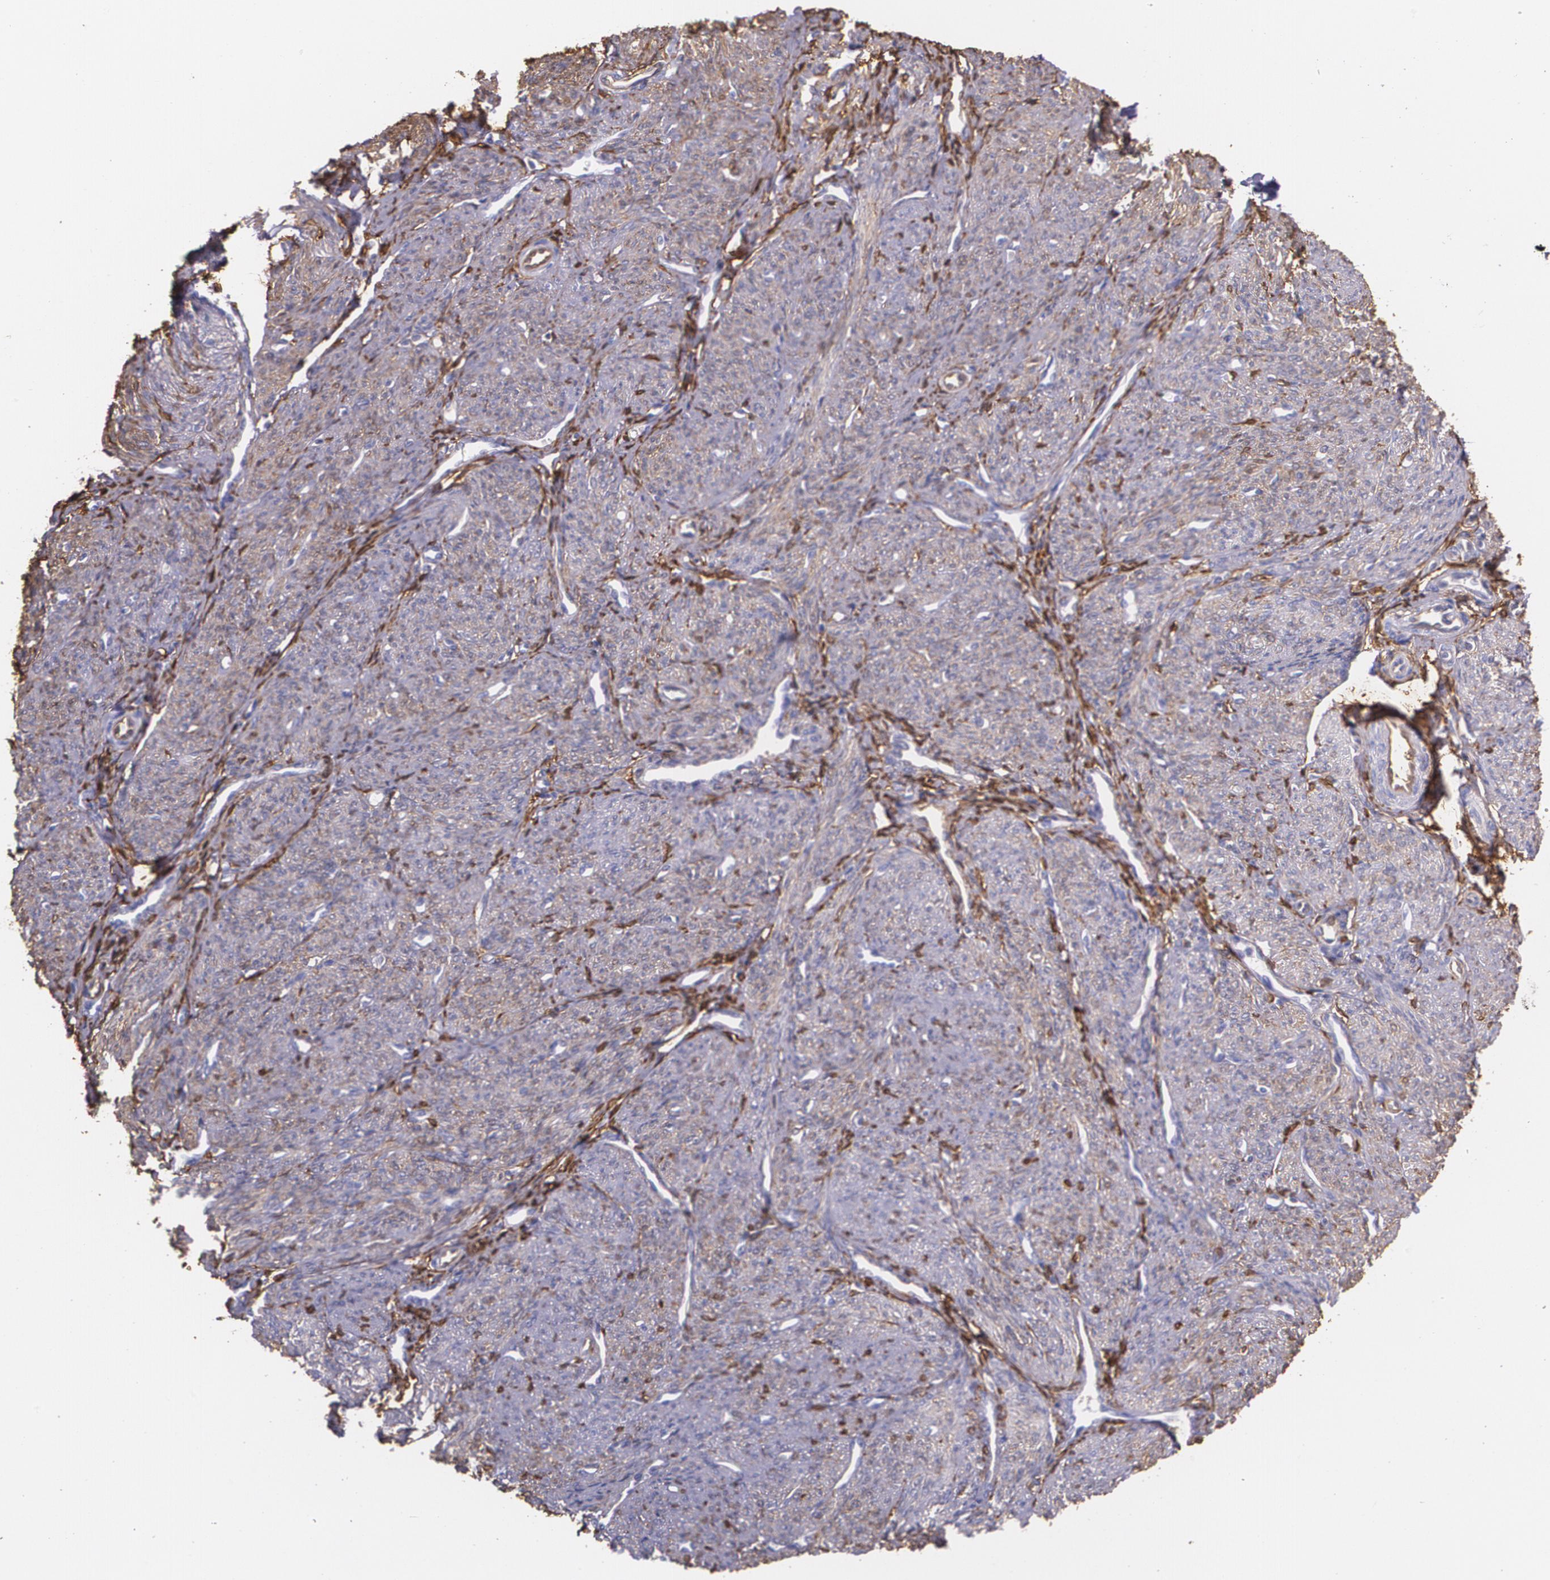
{"staining": {"intensity": "weak", "quantity": "25%-75%", "location": "cytoplasmic/membranous"}, "tissue": "smooth muscle", "cell_type": "Smooth muscle cells", "image_type": "normal", "snomed": [{"axis": "morphology", "description": "Normal tissue, NOS"}, {"axis": "topography", "description": "Cervix"}, {"axis": "topography", "description": "Endometrium"}], "caption": "Protein positivity by IHC reveals weak cytoplasmic/membranous staining in approximately 25%-75% of smooth muscle cells in normal smooth muscle. Nuclei are stained in blue.", "gene": "MMP2", "patient": {"sex": "female", "age": 65}}